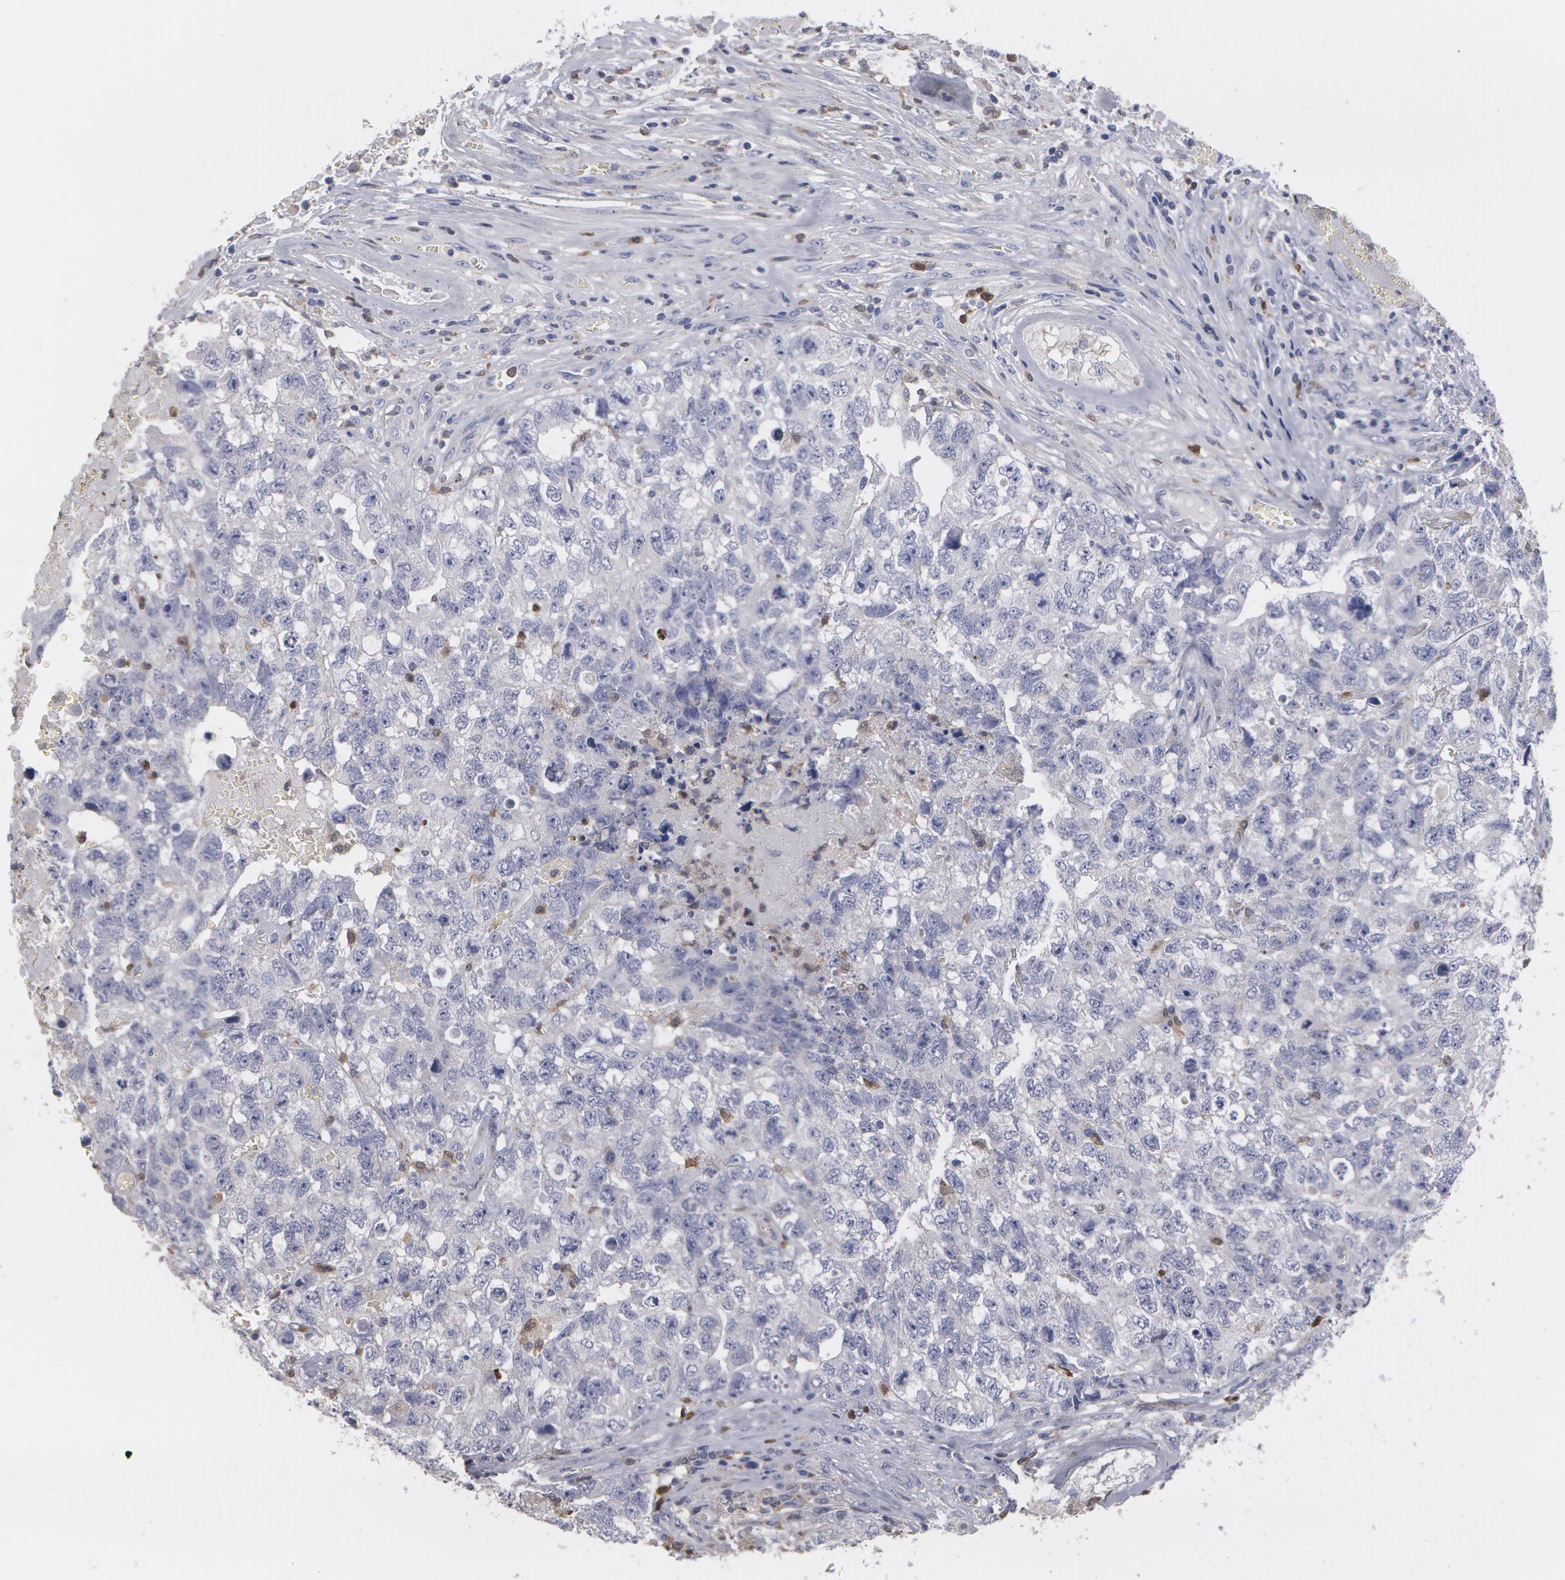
{"staining": {"intensity": "negative", "quantity": "none", "location": "none"}, "tissue": "testis cancer", "cell_type": "Tumor cells", "image_type": "cancer", "snomed": [{"axis": "morphology", "description": "Carcinoma, Embryonal, NOS"}, {"axis": "topography", "description": "Testis"}], "caption": "Tumor cells are negative for brown protein staining in testis cancer. Nuclei are stained in blue.", "gene": "CAT", "patient": {"sex": "male", "age": 31}}